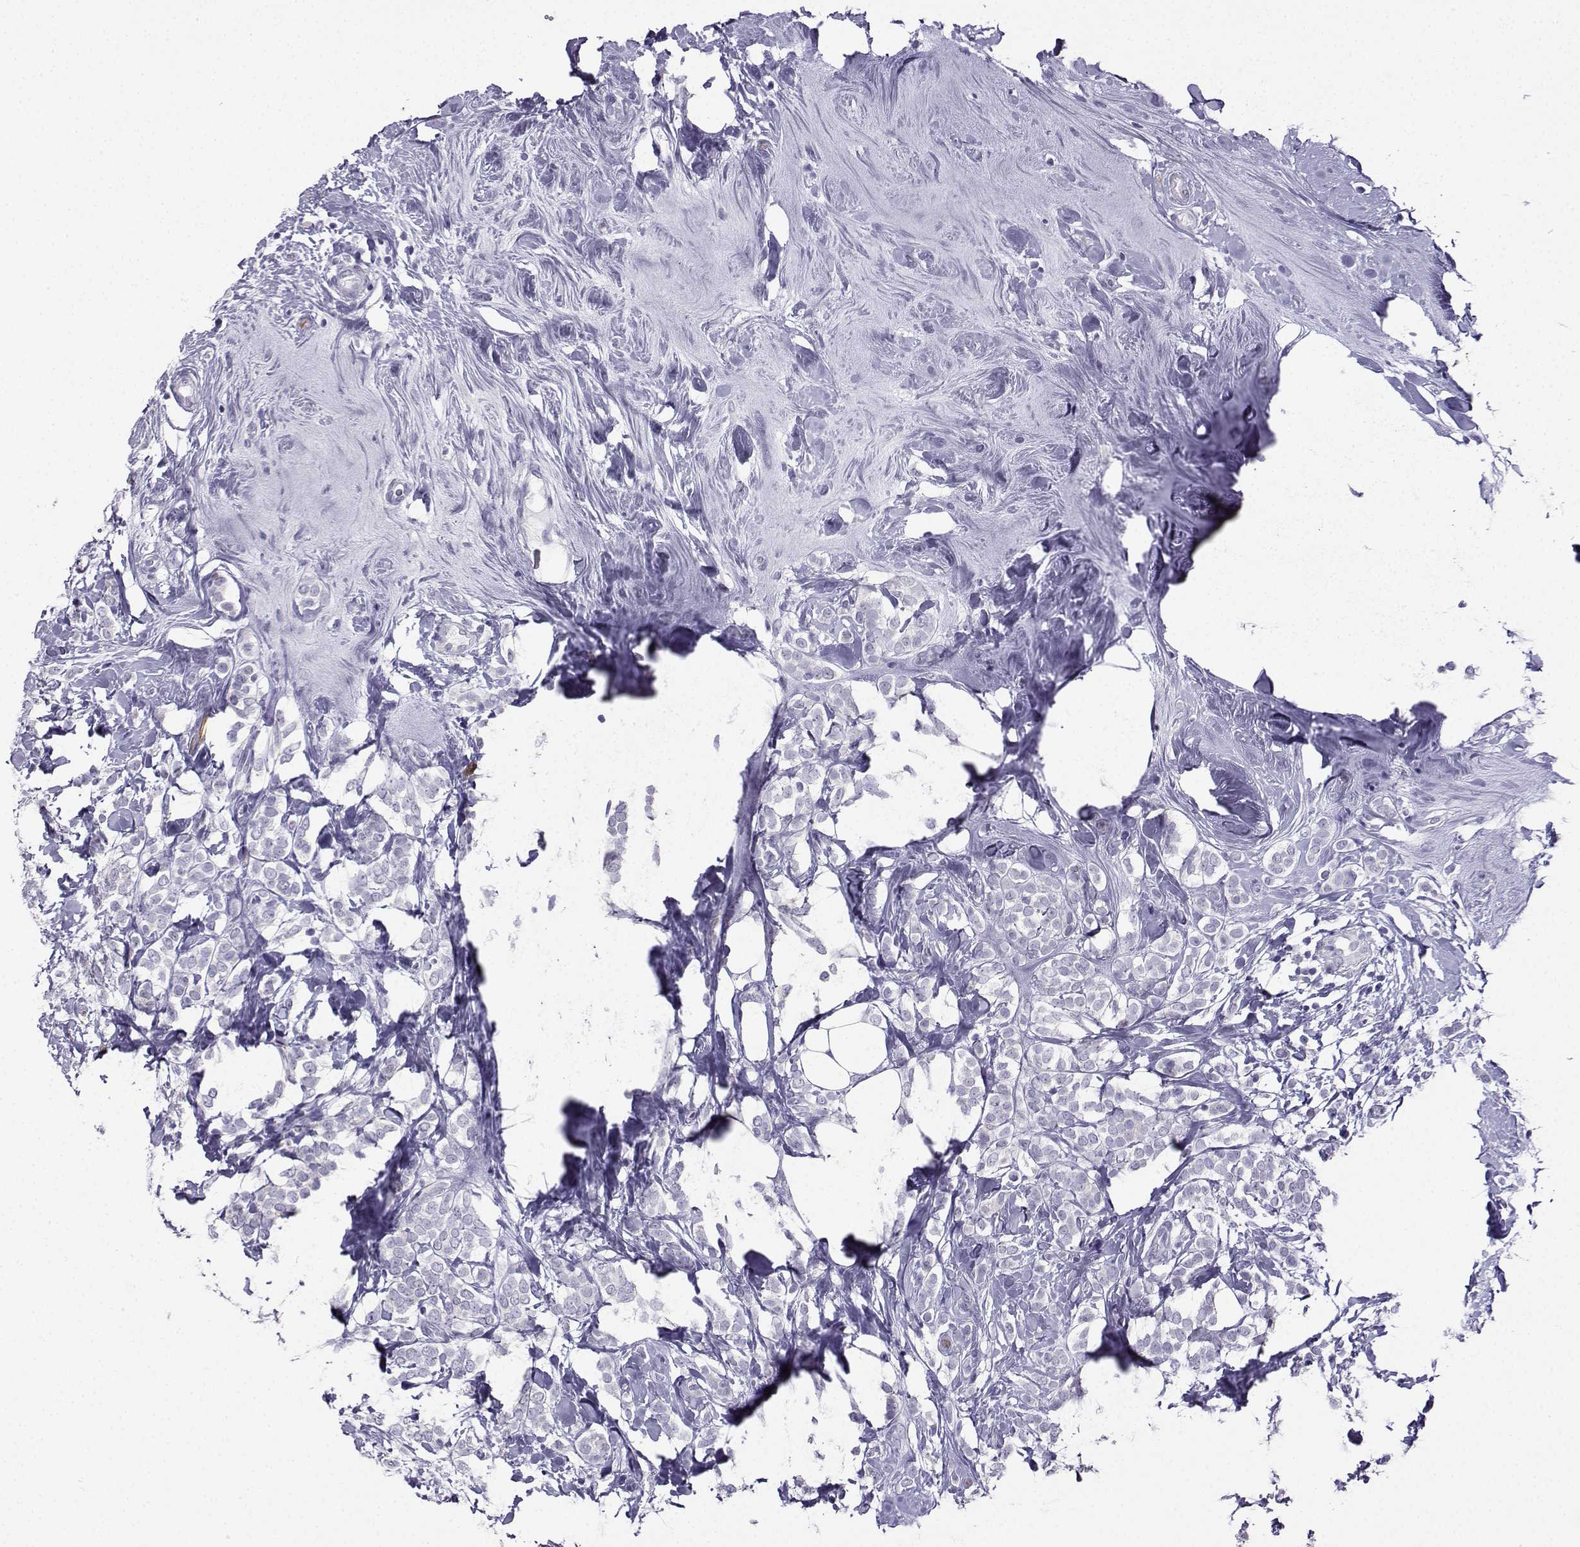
{"staining": {"intensity": "negative", "quantity": "none", "location": "none"}, "tissue": "breast cancer", "cell_type": "Tumor cells", "image_type": "cancer", "snomed": [{"axis": "morphology", "description": "Lobular carcinoma"}, {"axis": "topography", "description": "Breast"}], "caption": "DAB (3,3'-diaminobenzidine) immunohistochemical staining of human breast cancer (lobular carcinoma) demonstrates no significant expression in tumor cells.", "gene": "KIF17", "patient": {"sex": "female", "age": 49}}